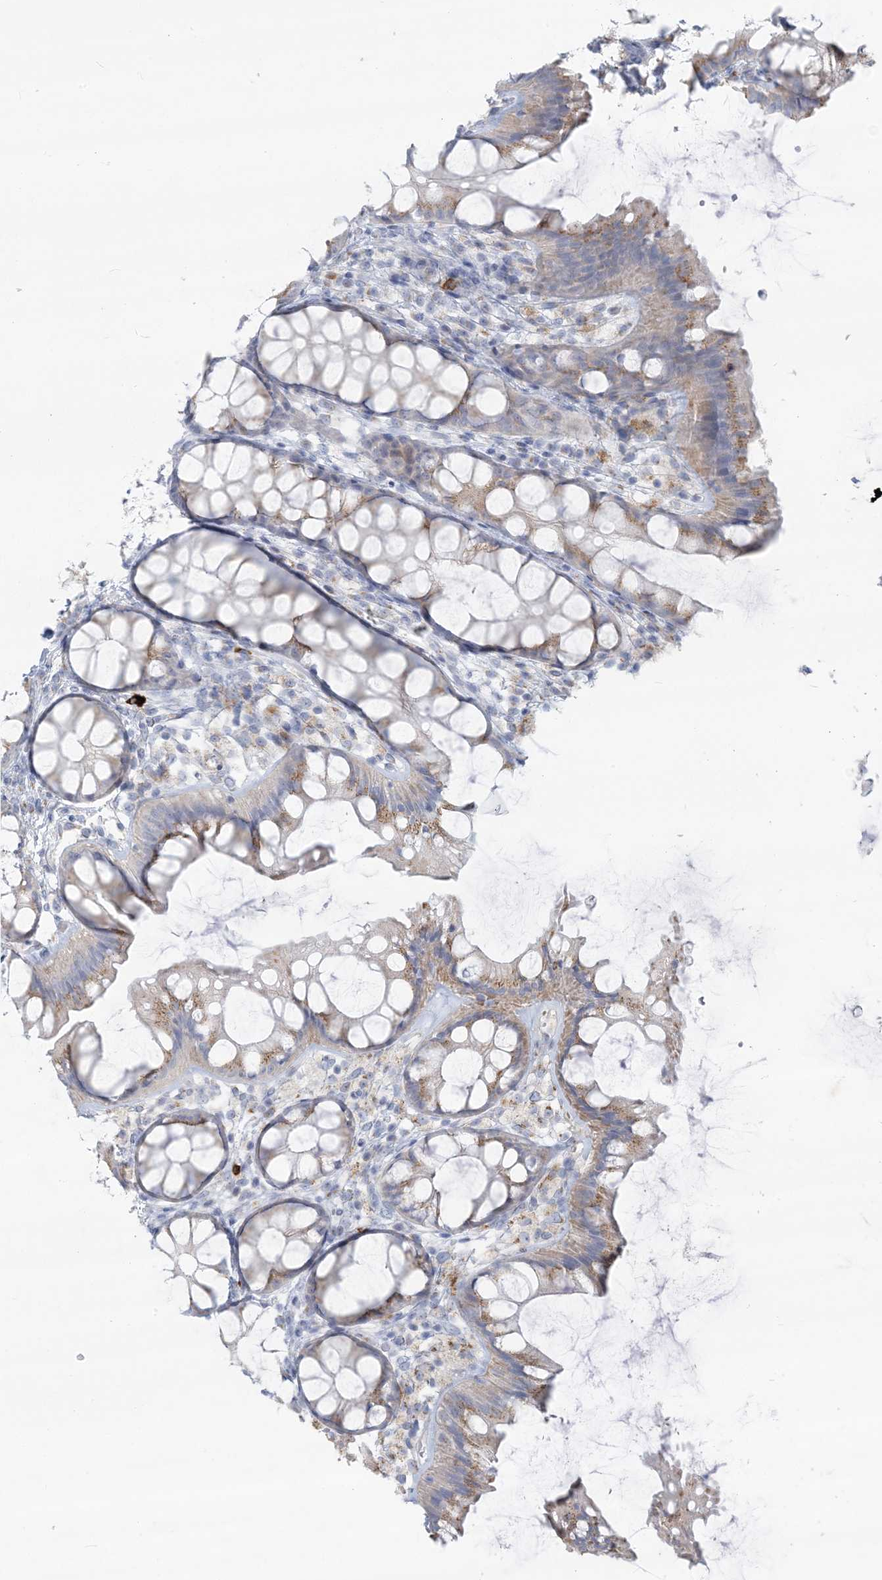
{"staining": {"intensity": "moderate", "quantity": "25%-75%", "location": "cytoplasmic/membranous"}, "tissue": "colon", "cell_type": "Endothelial cells", "image_type": "normal", "snomed": [{"axis": "morphology", "description": "Normal tissue, NOS"}, {"axis": "topography", "description": "Colon"}], "caption": "Endothelial cells show moderate cytoplasmic/membranous positivity in approximately 25%-75% of cells in benign colon.", "gene": "SCML1", "patient": {"sex": "male", "age": 47}}